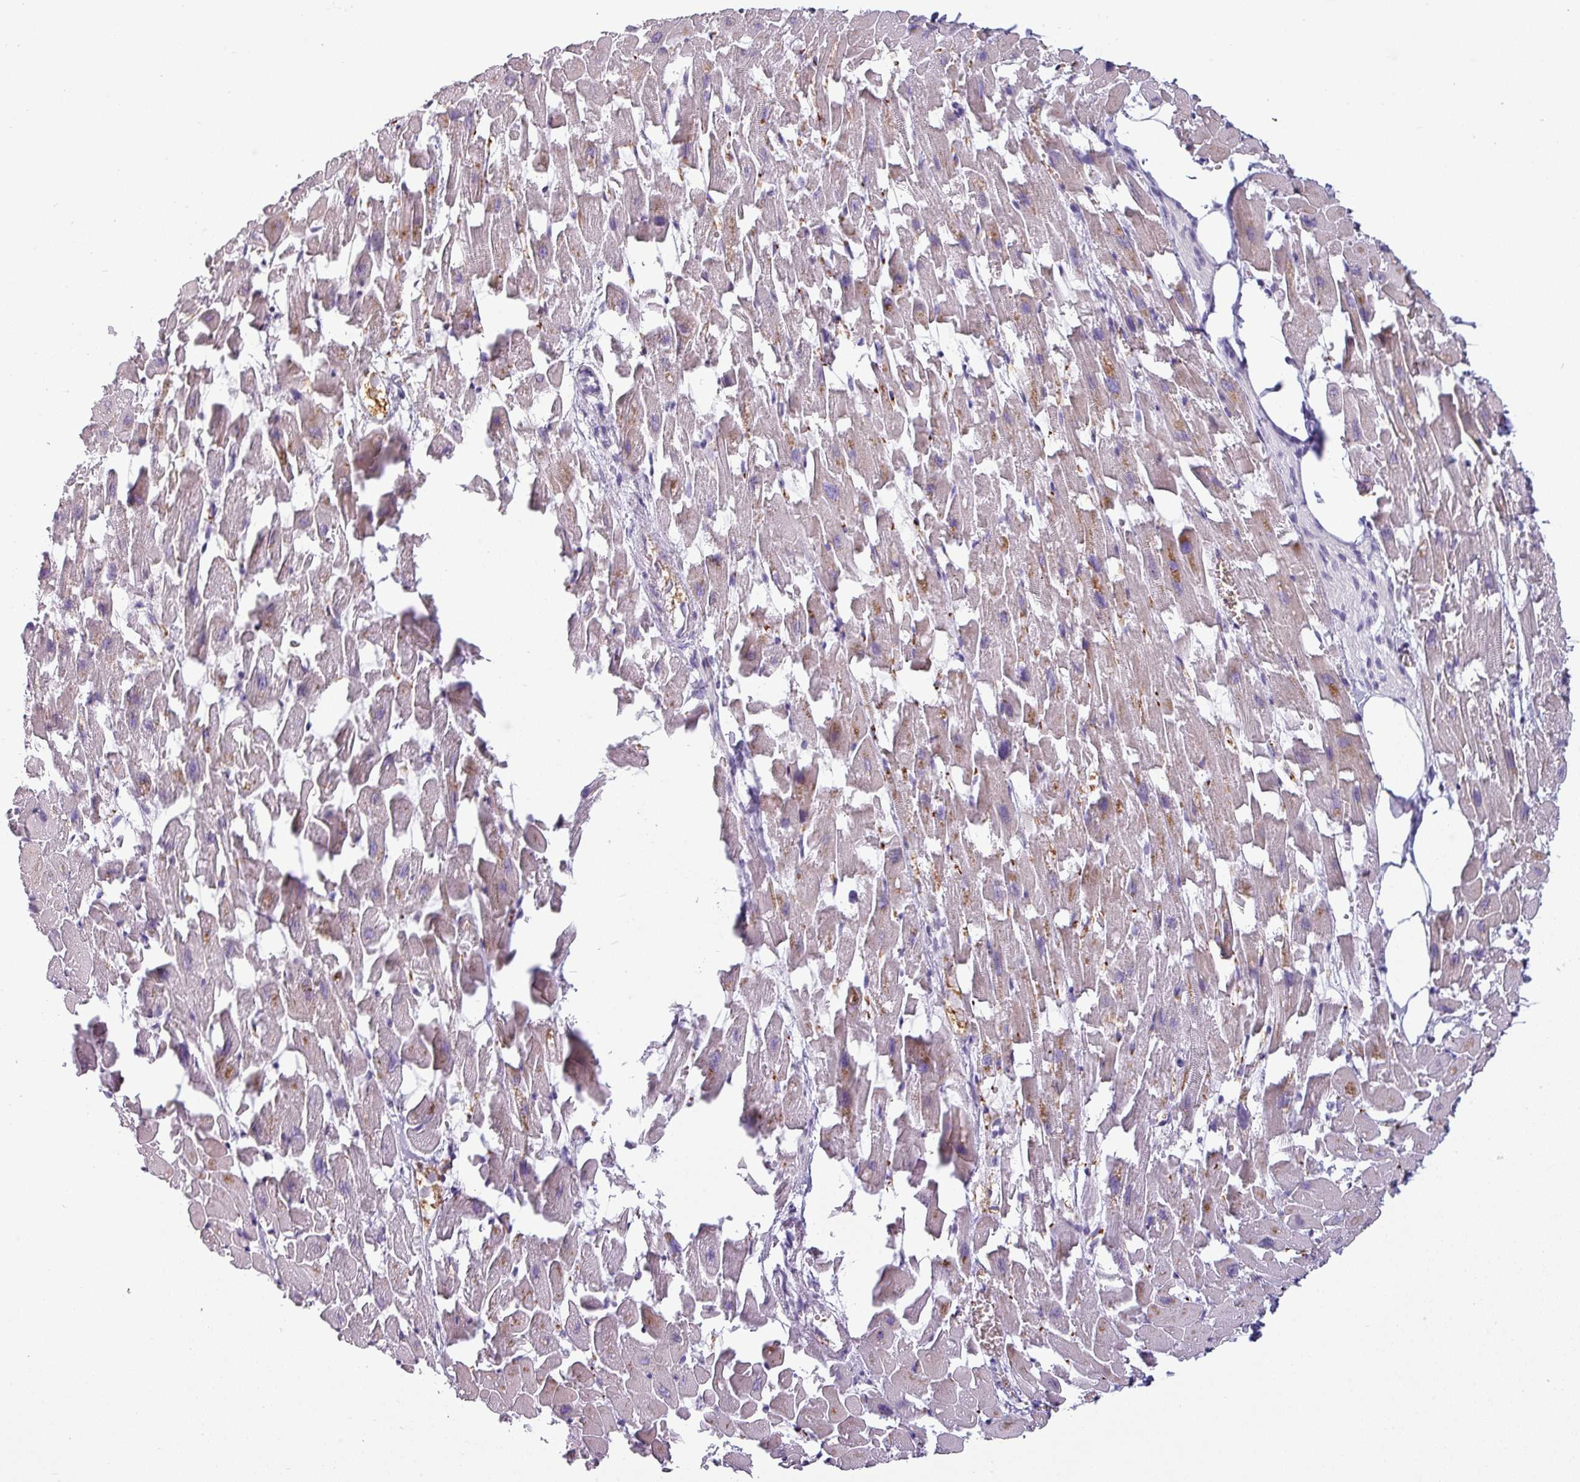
{"staining": {"intensity": "moderate", "quantity": "25%-75%", "location": "cytoplasmic/membranous"}, "tissue": "heart muscle", "cell_type": "Cardiomyocytes", "image_type": "normal", "snomed": [{"axis": "morphology", "description": "Normal tissue, NOS"}, {"axis": "topography", "description": "Heart"}], "caption": "An image of human heart muscle stained for a protein reveals moderate cytoplasmic/membranous brown staining in cardiomyocytes. (DAB IHC with brightfield microscopy, high magnification).", "gene": "SLC26A9", "patient": {"sex": "female", "age": 64}}